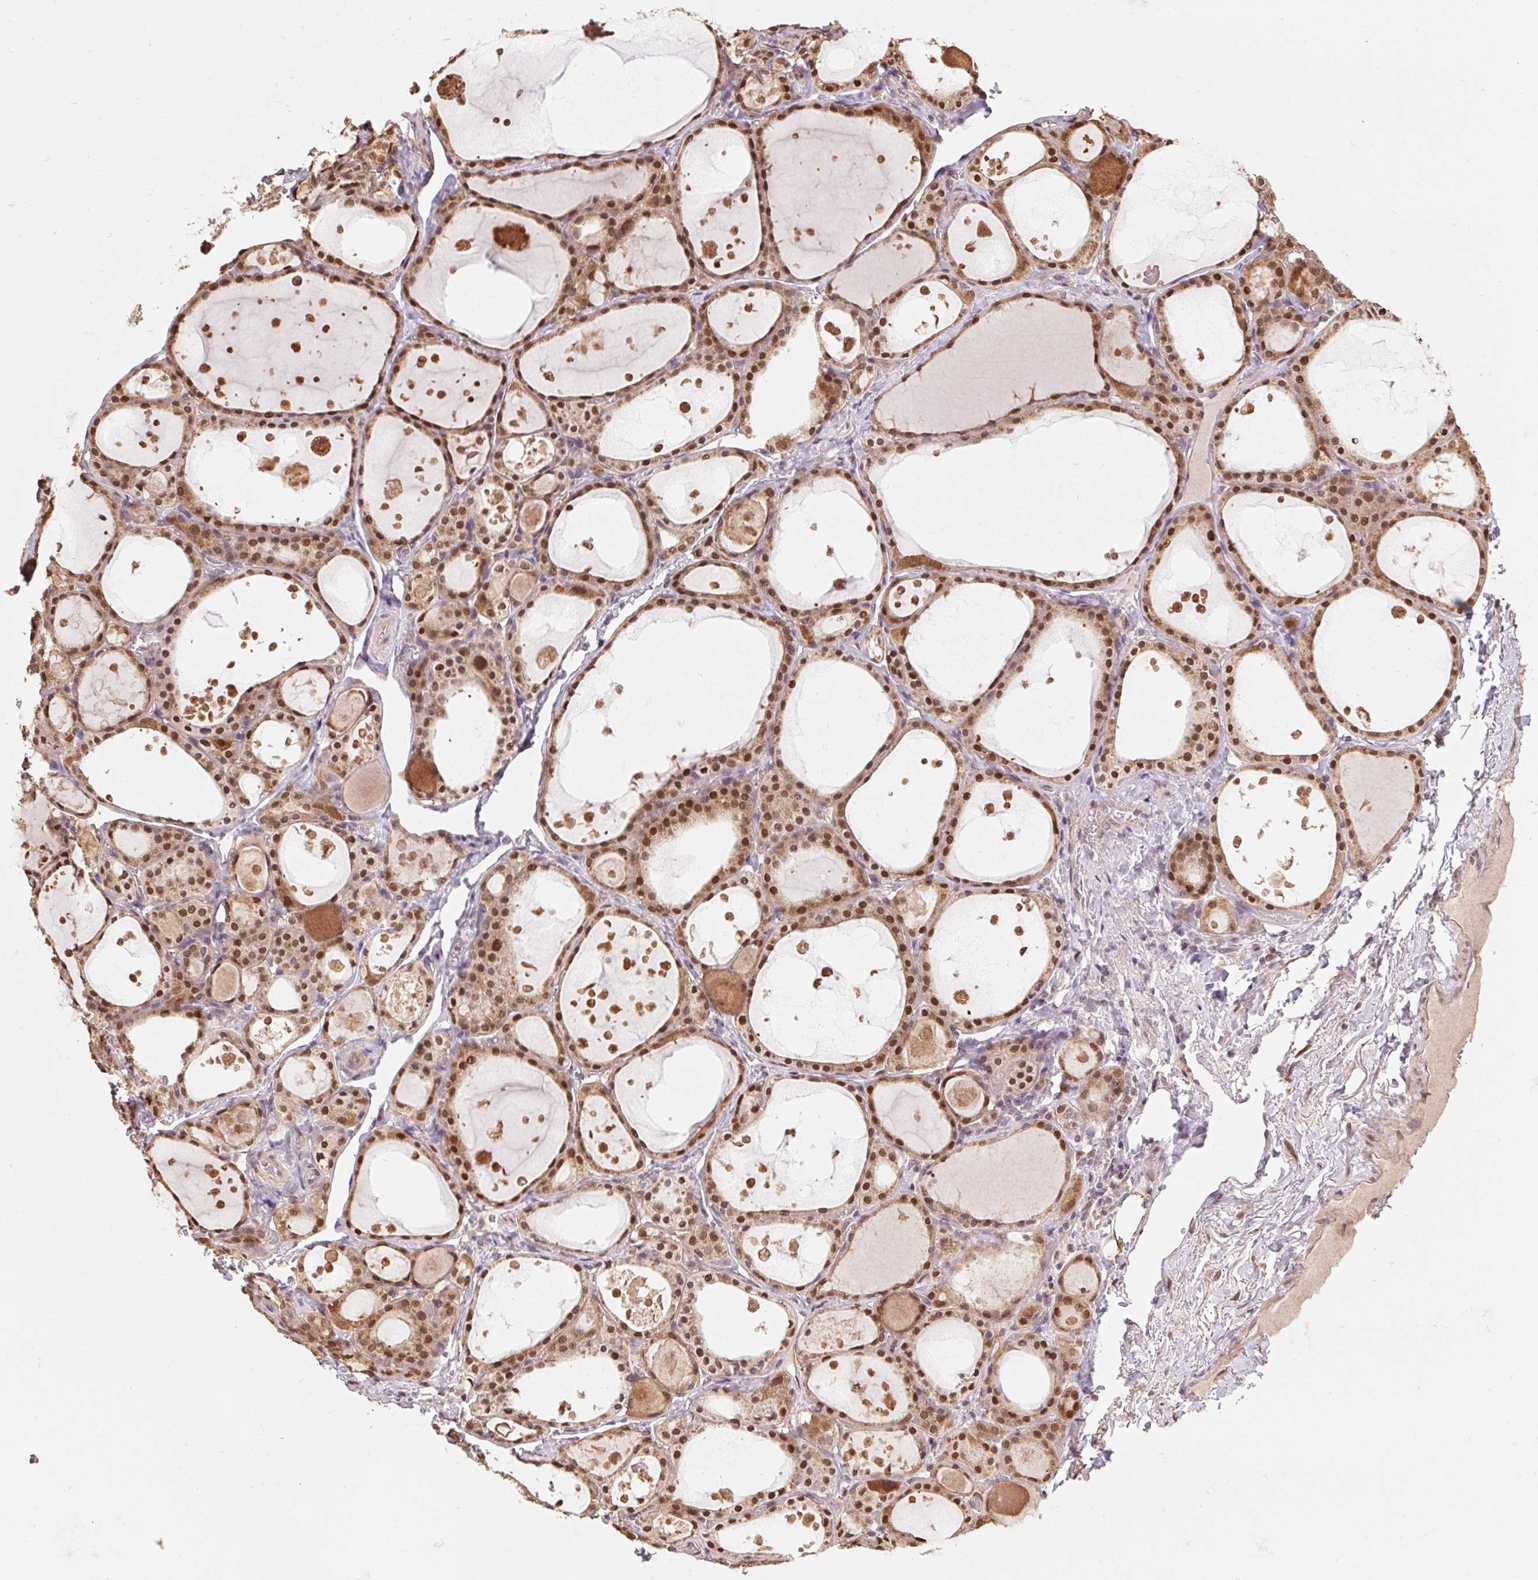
{"staining": {"intensity": "strong", "quantity": ">75%", "location": "cytoplasmic/membranous,nuclear"}, "tissue": "thyroid gland", "cell_type": "Glandular cells", "image_type": "normal", "snomed": [{"axis": "morphology", "description": "Normal tissue, NOS"}, {"axis": "topography", "description": "Thyroid gland"}], "caption": "A photomicrograph showing strong cytoplasmic/membranous,nuclear positivity in about >75% of glandular cells in benign thyroid gland, as visualized by brown immunohistochemical staining.", "gene": "CUTA", "patient": {"sex": "male", "age": 68}}